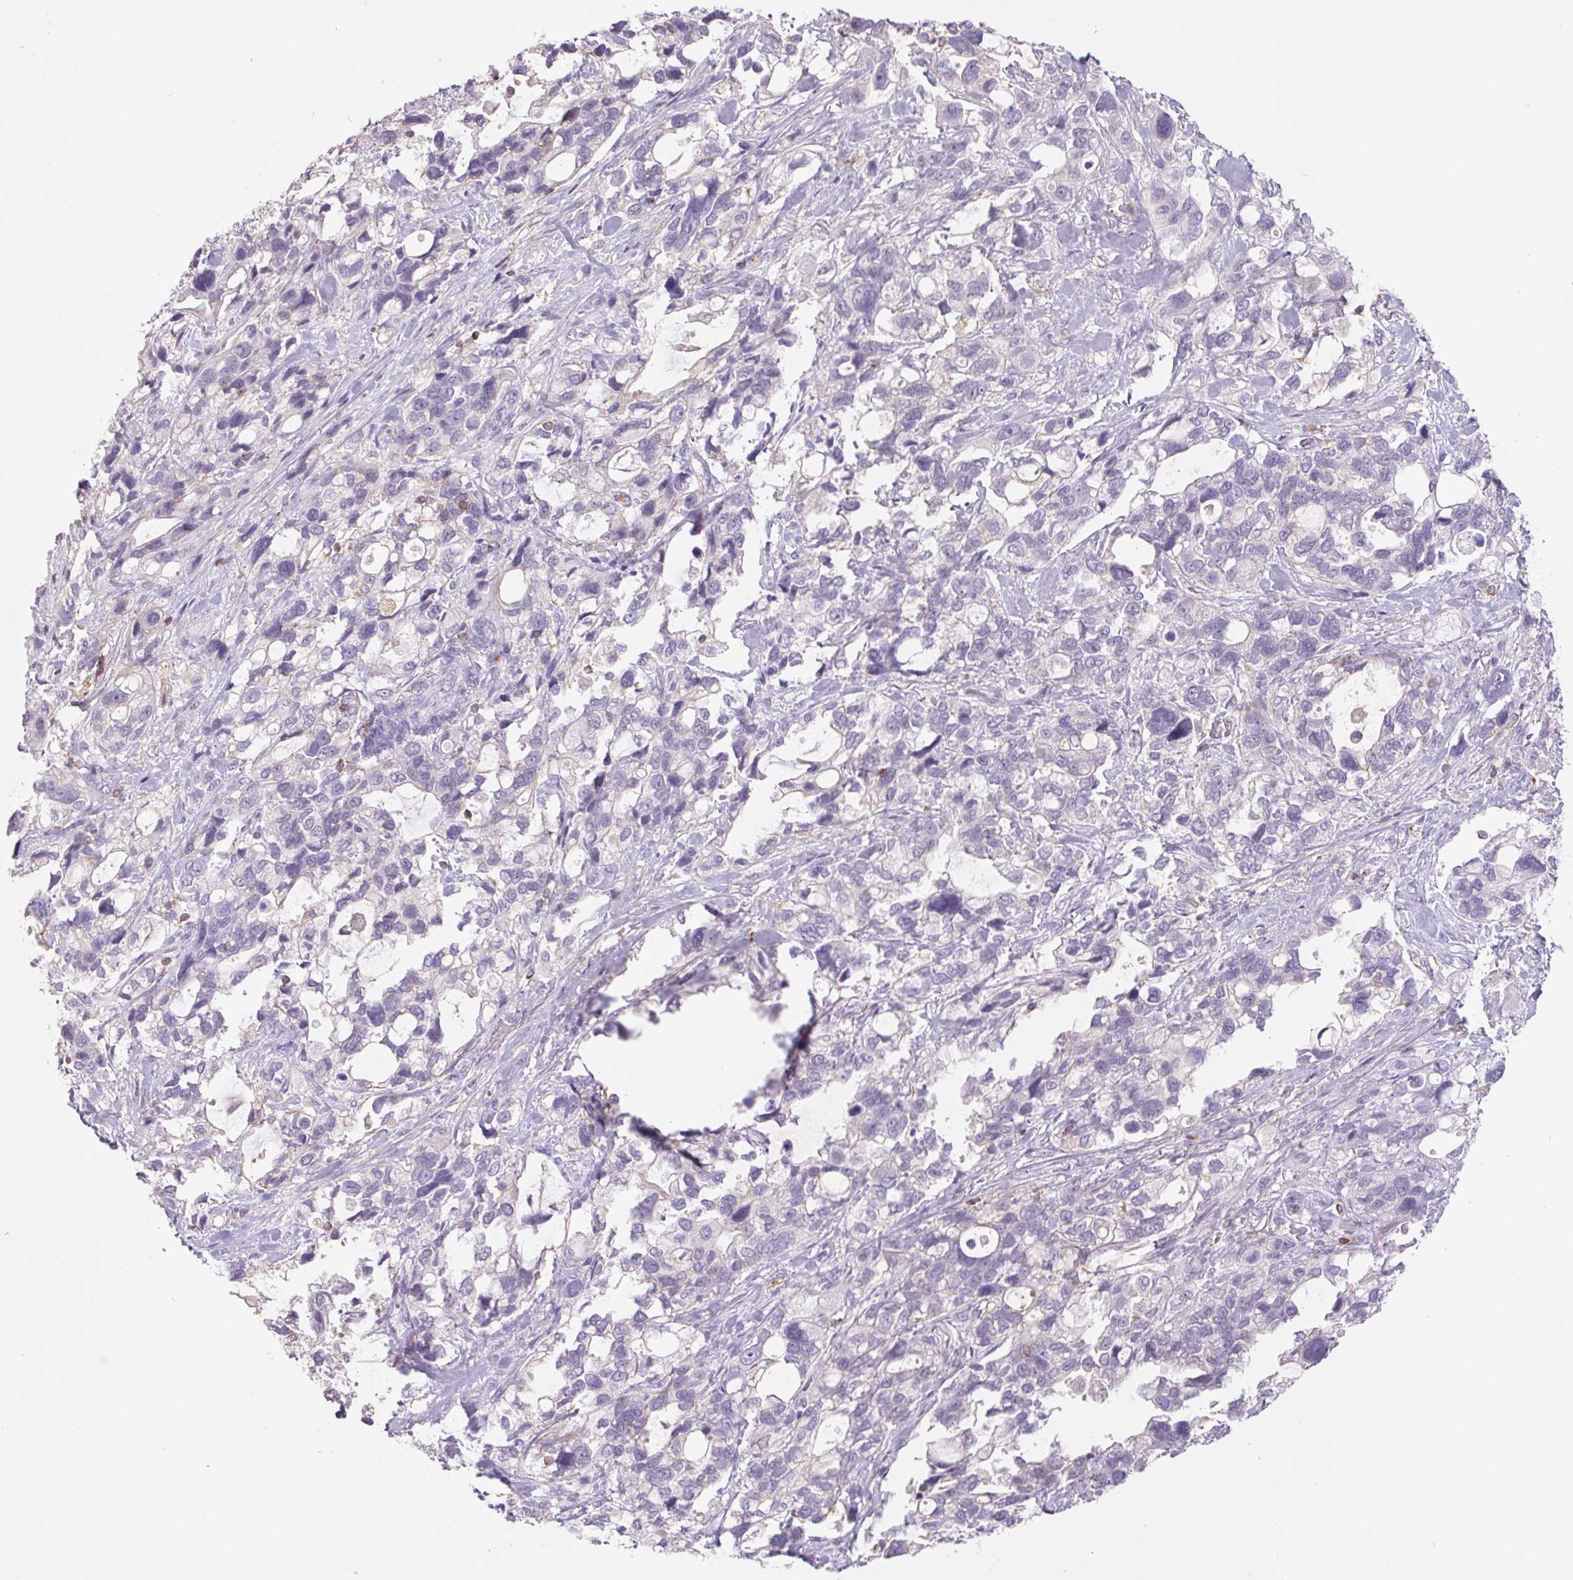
{"staining": {"intensity": "negative", "quantity": "none", "location": "none"}, "tissue": "stomach cancer", "cell_type": "Tumor cells", "image_type": "cancer", "snomed": [{"axis": "morphology", "description": "Adenocarcinoma, NOS"}, {"axis": "topography", "description": "Stomach, upper"}], "caption": "A histopathology image of human stomach cancer (adenocarcinoma) is negative for staining in tumor cells.", "gene": "KIF26A", "patient": {"sex": "female", "age": 81}}